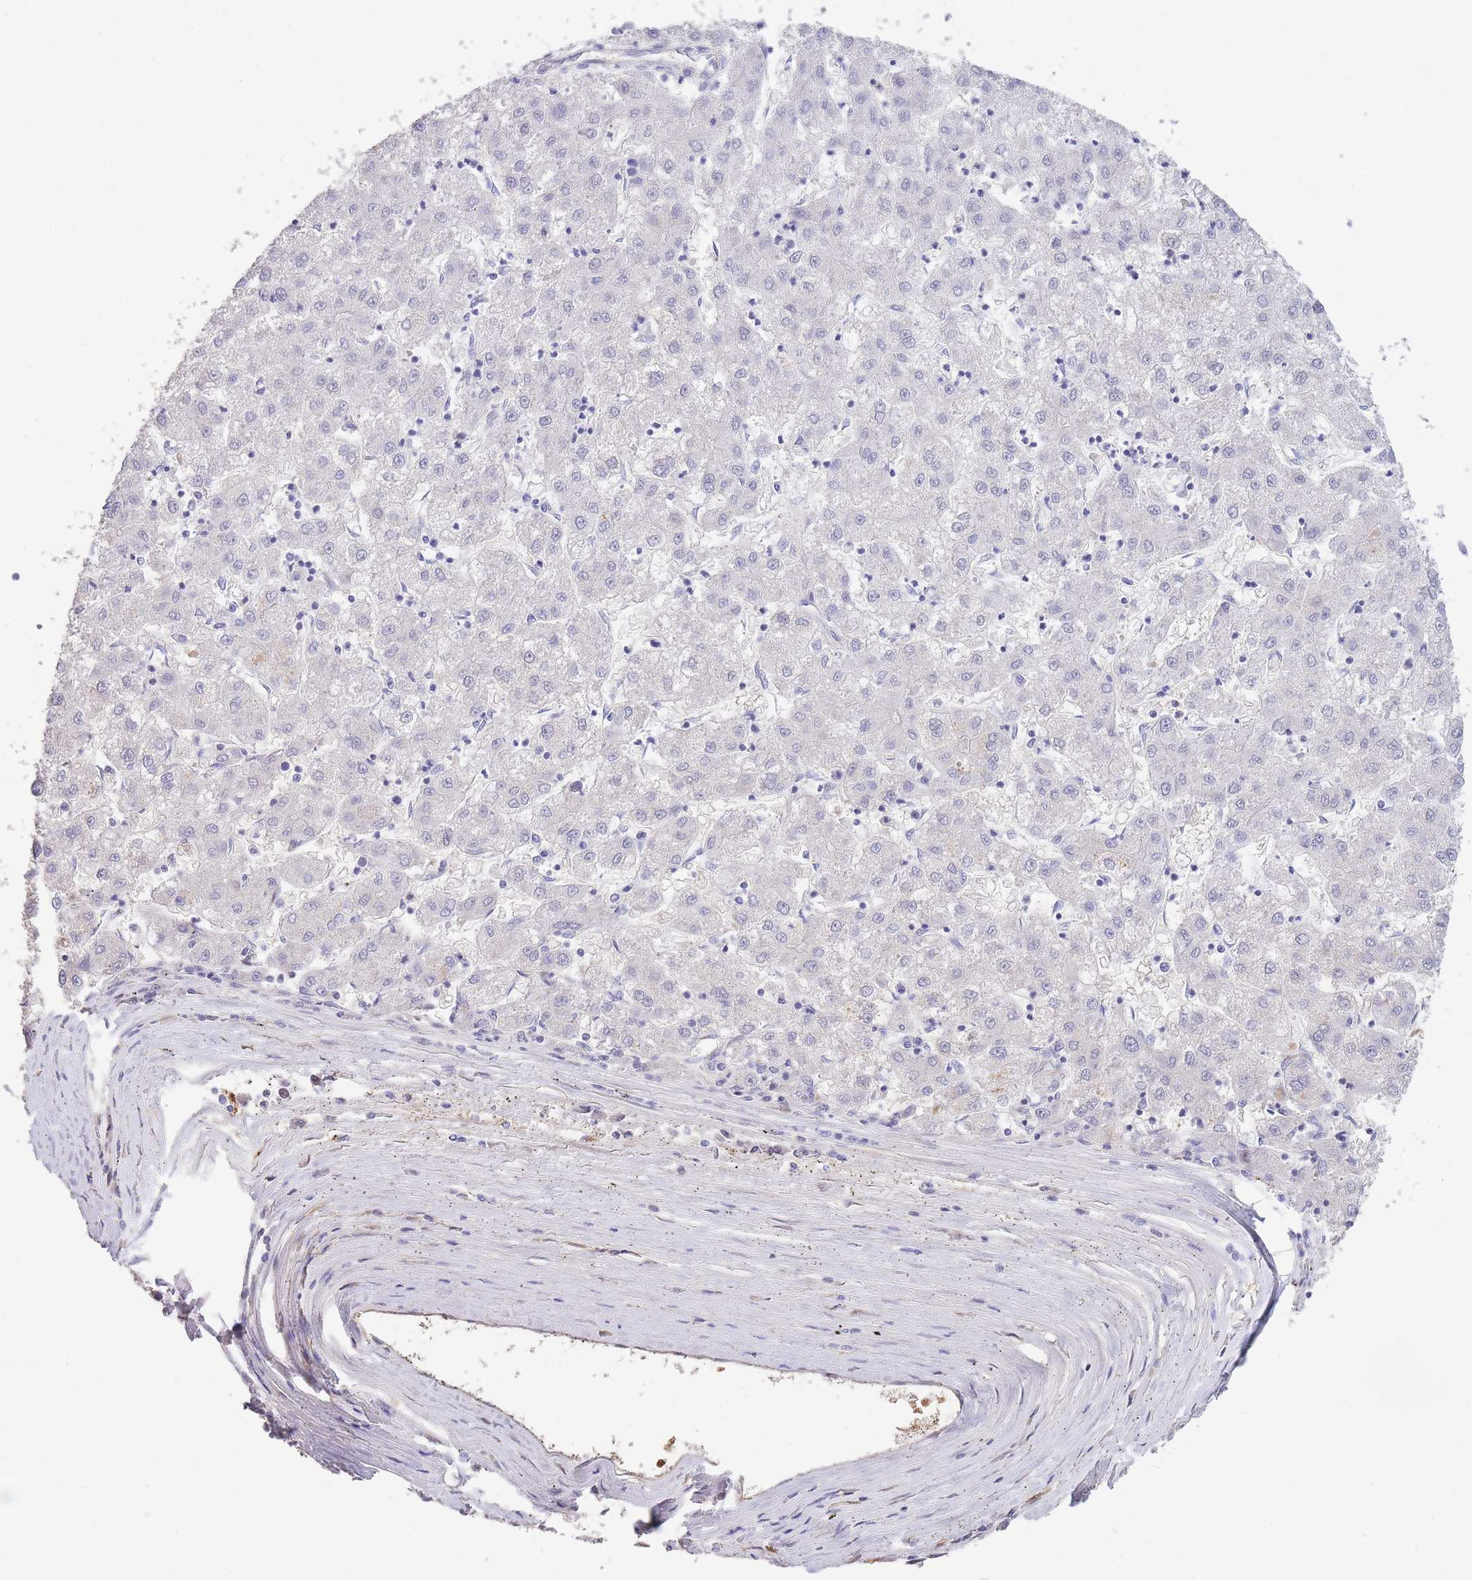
{"staining": {"intensity": "negative", "quantity": "none", "location": "none"}, "tissue": "liver cancer", "cell_type": "Tumor cells", "image_type": "cancer", "snomed": [{"axis": "morphology", "description": "Carcinoma, Hepatocellular, NOS"}, {"axis": "topography", "description": "Liver"}], "caption": "The photomicrograph demonstrates no staining of tumor cells in liver hepatocellular carcinoma.", "gene": "ANKRD53", "patient": {"sex": "male", "age": 72}}